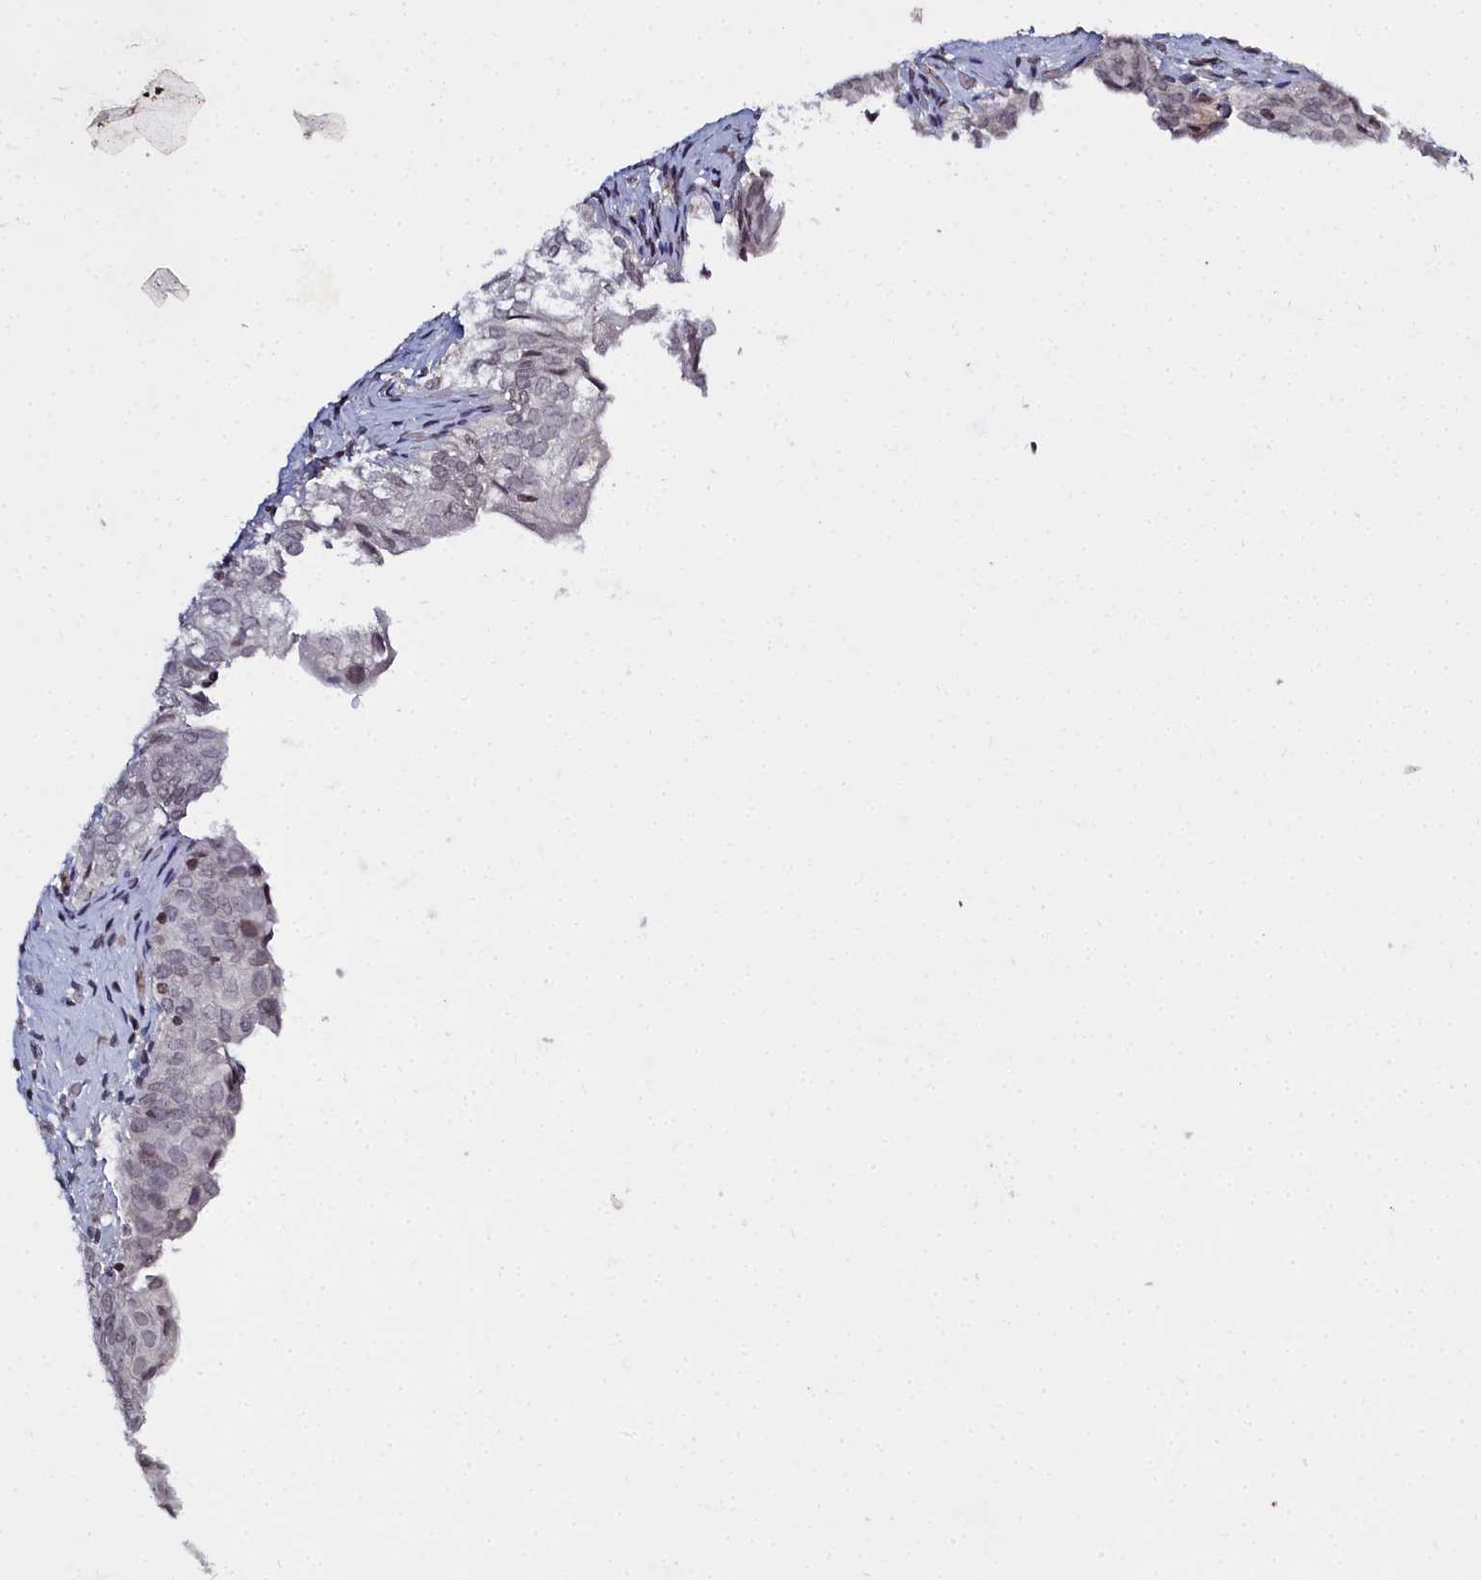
{"staining": {"intensity": "negative", "quantity": "none", "location": "none"}, "tissue": "urinary bladder", "cell_type": "Urothelial cells", "image_type": "normal", "snomed": [{"axis": "morphology", "description": "Normal tissue, NOS"}, {"axis": "topography", "description": "Urinary bladder"}], "caption": "Histopathology image shows no protein expression in urothelial cells of unremarkable urinary bladder. The staining was performed using DAB to visualize the protein expression in brown, while the nuclei were stained in blue with hematoxylin (Magnification: 20x).", "gene": "FZD4", "patient": {"sex": "male", "age": 55}}